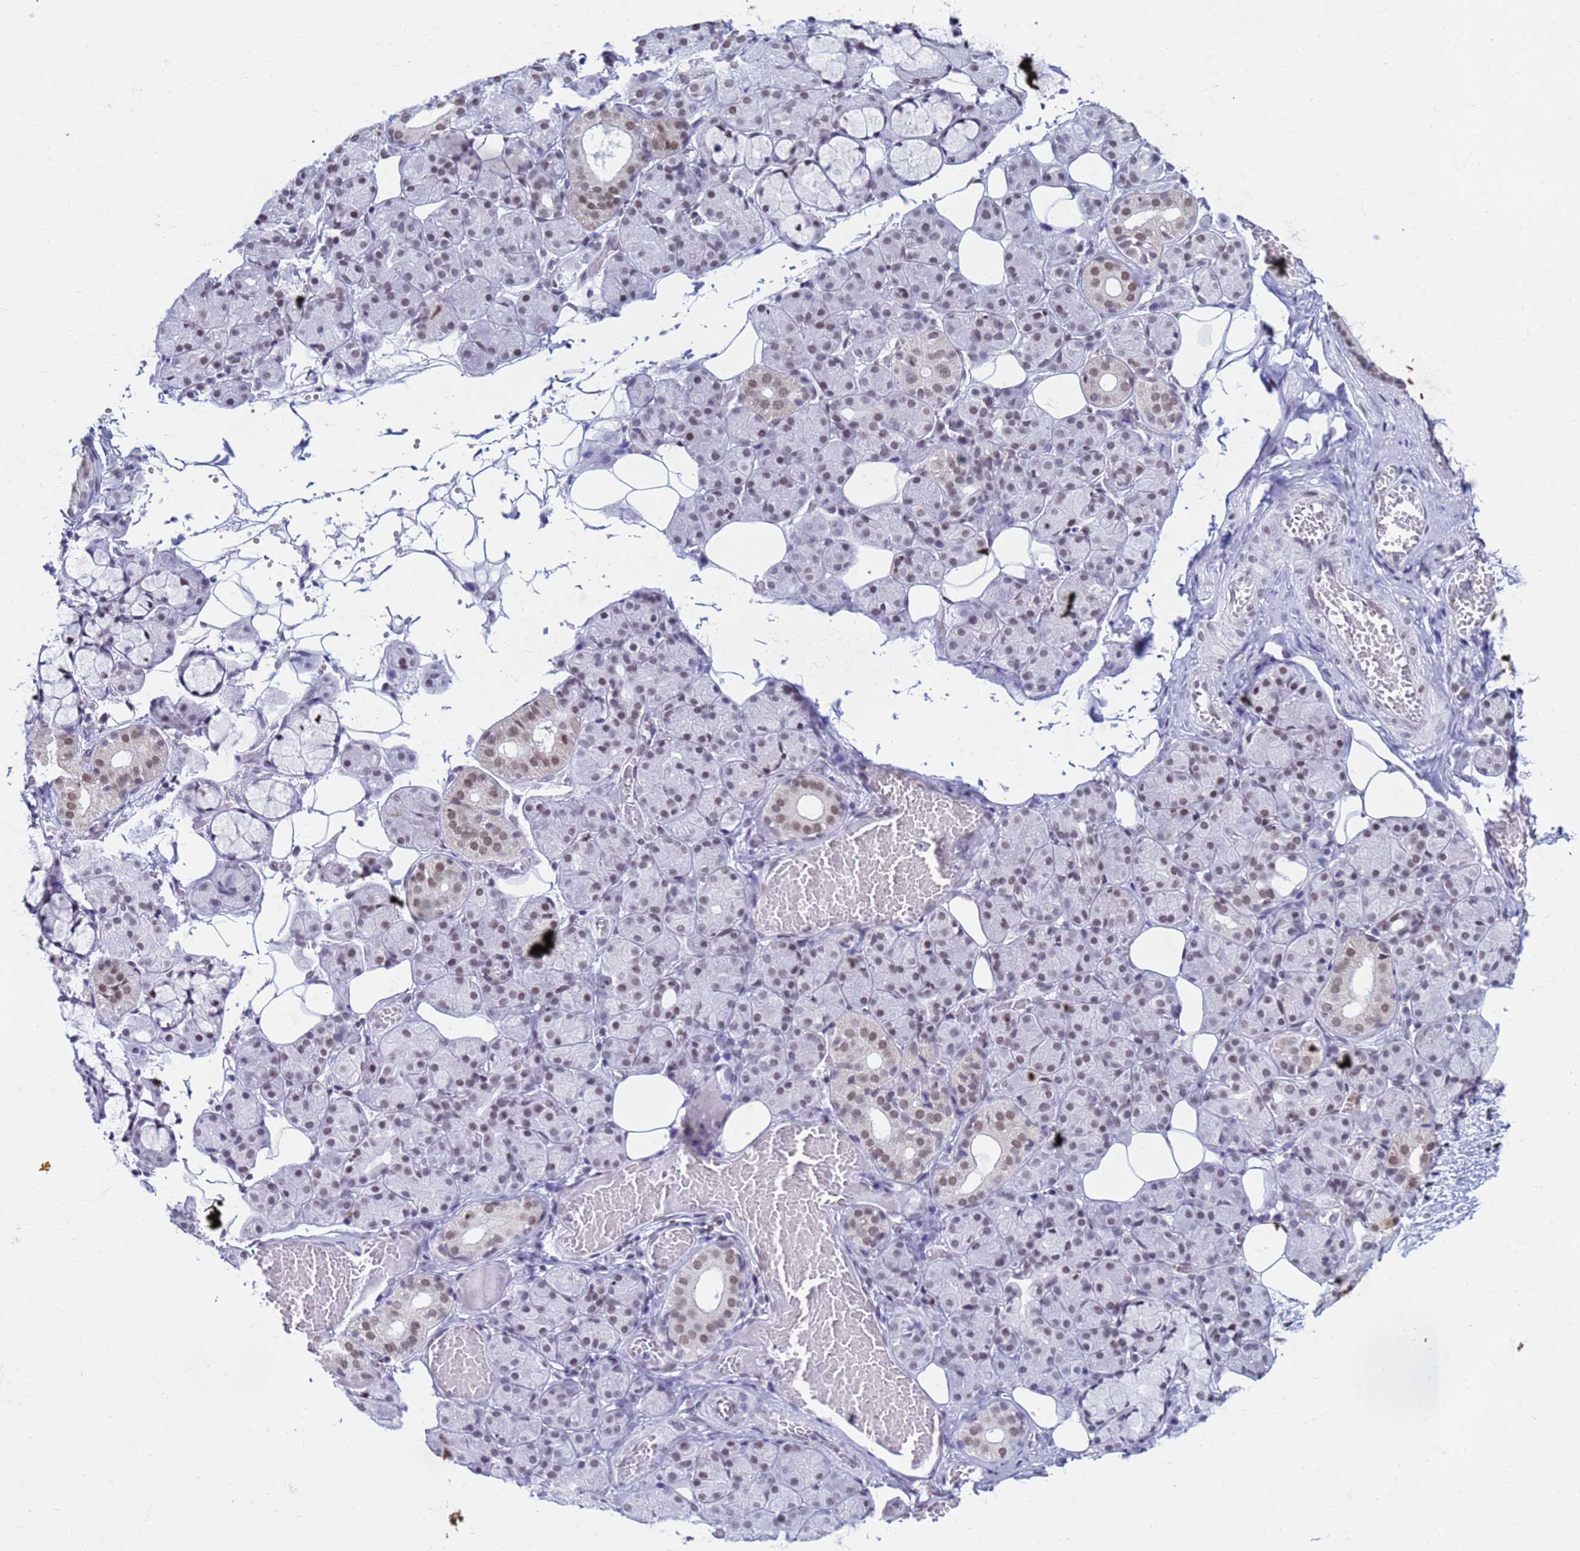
{"staining": {"intensity": "moderate", "quantity": "<25%", "location": "nuclear"}, "tissue": "salivary gland", "cell_type": "Glandular cells", "image_type": "normal", "snomed": [{"axis": "morphology", "description": "Normal tissue, NOS"}, {"axis": "topography", "description": "Salivary gland"}], "caption": "Salivary gland stained for a protein (brown) demonstrates moderate nuclear positive positivity in about <25% of glandular cells.", "gene": "FAM170B", "patient": {"sex": "male", "age": 63}}